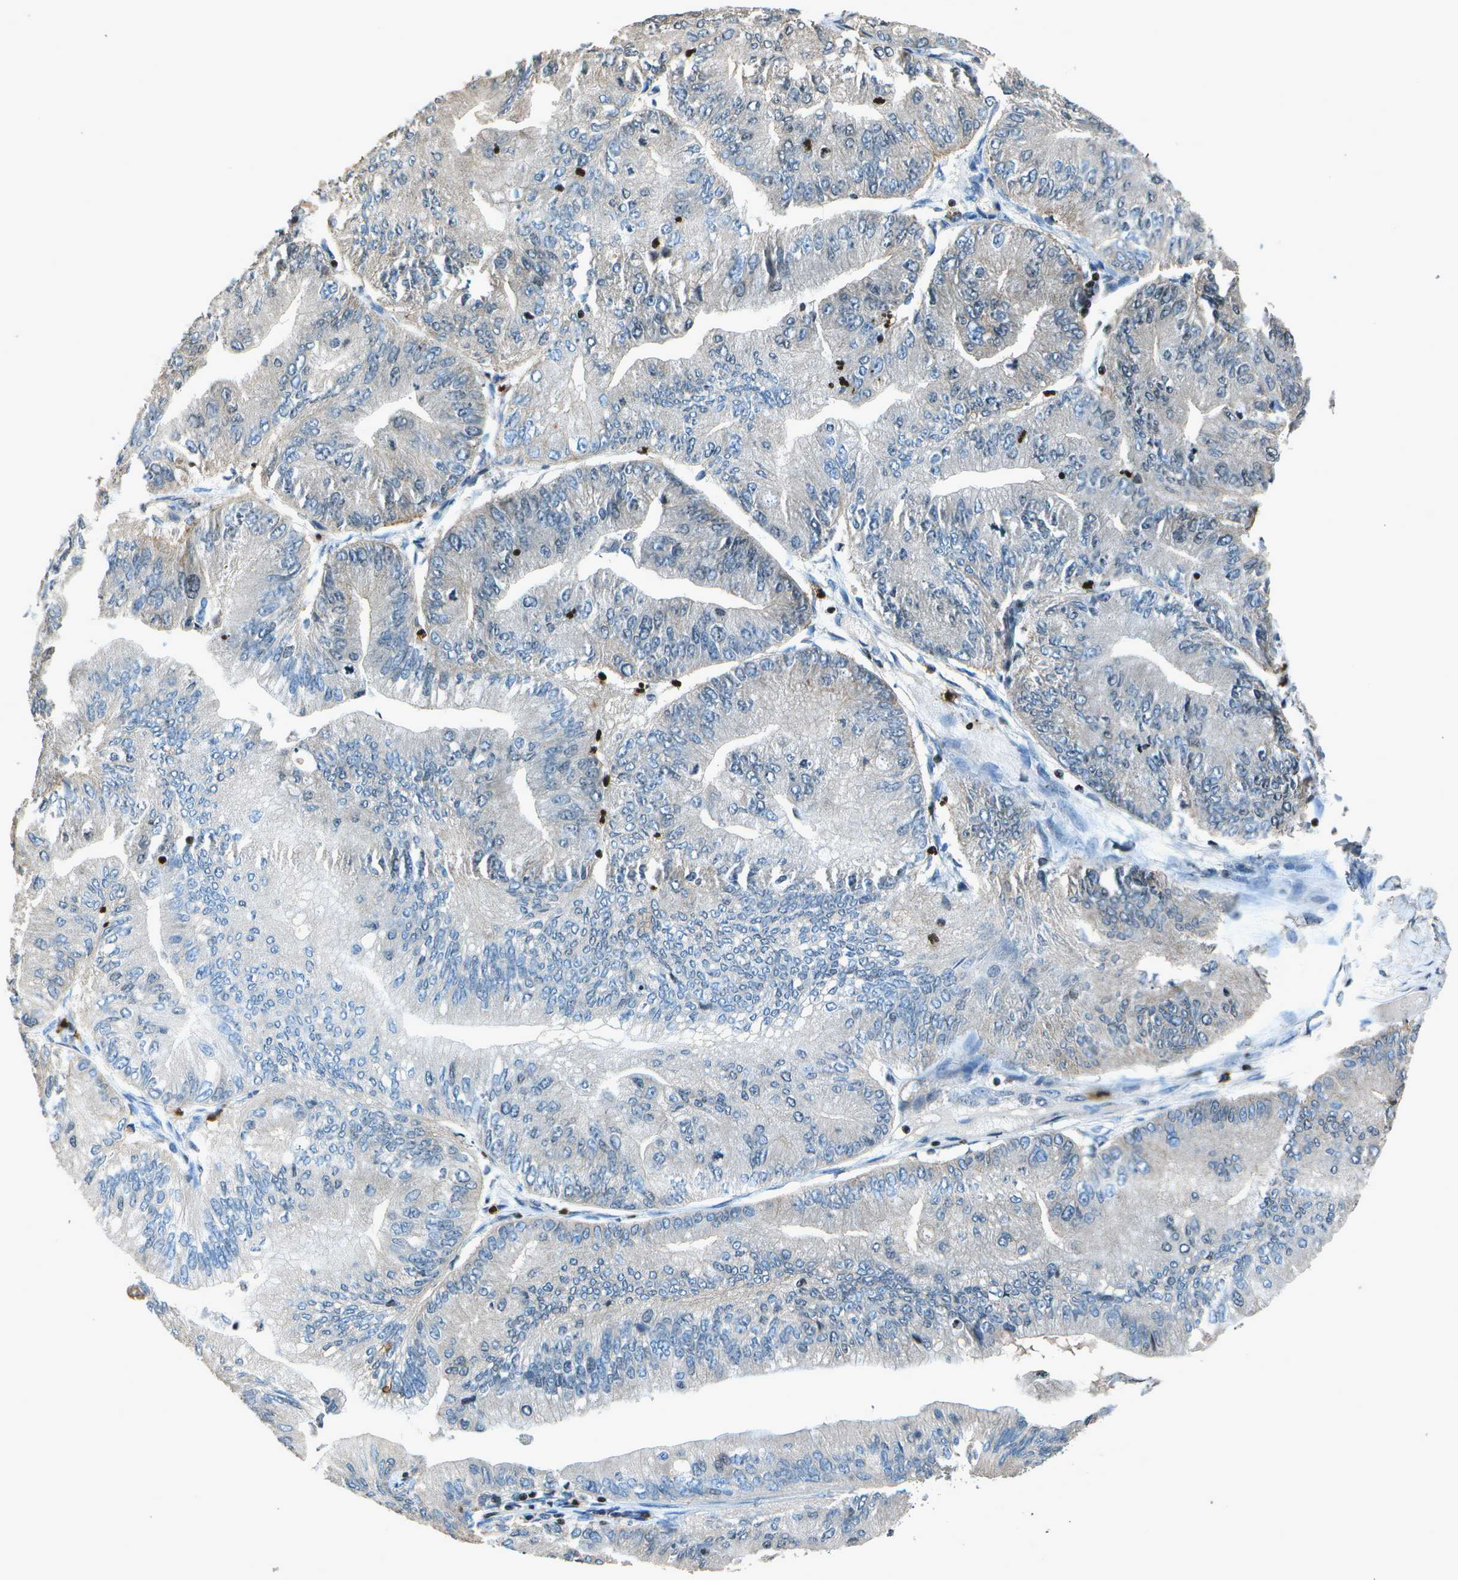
{"staining": {"intensity": "negative", "quantity": "none", "location": "none"}, "tissue": "ovarian cancer", "cell_type": "Tumor cells", "image_type": "cancer", "snomed": [{"axis": "morphology", "description": "Cystadenocarcinoma, mucinous, NOS"}, {"axis": "topography", "description": "Ovary"}], "caption": "Tumor cells show no significant expression in ovarian cancer.", "gene": "PDLIM1", "patient": {"sex": "female", "age": 61}}